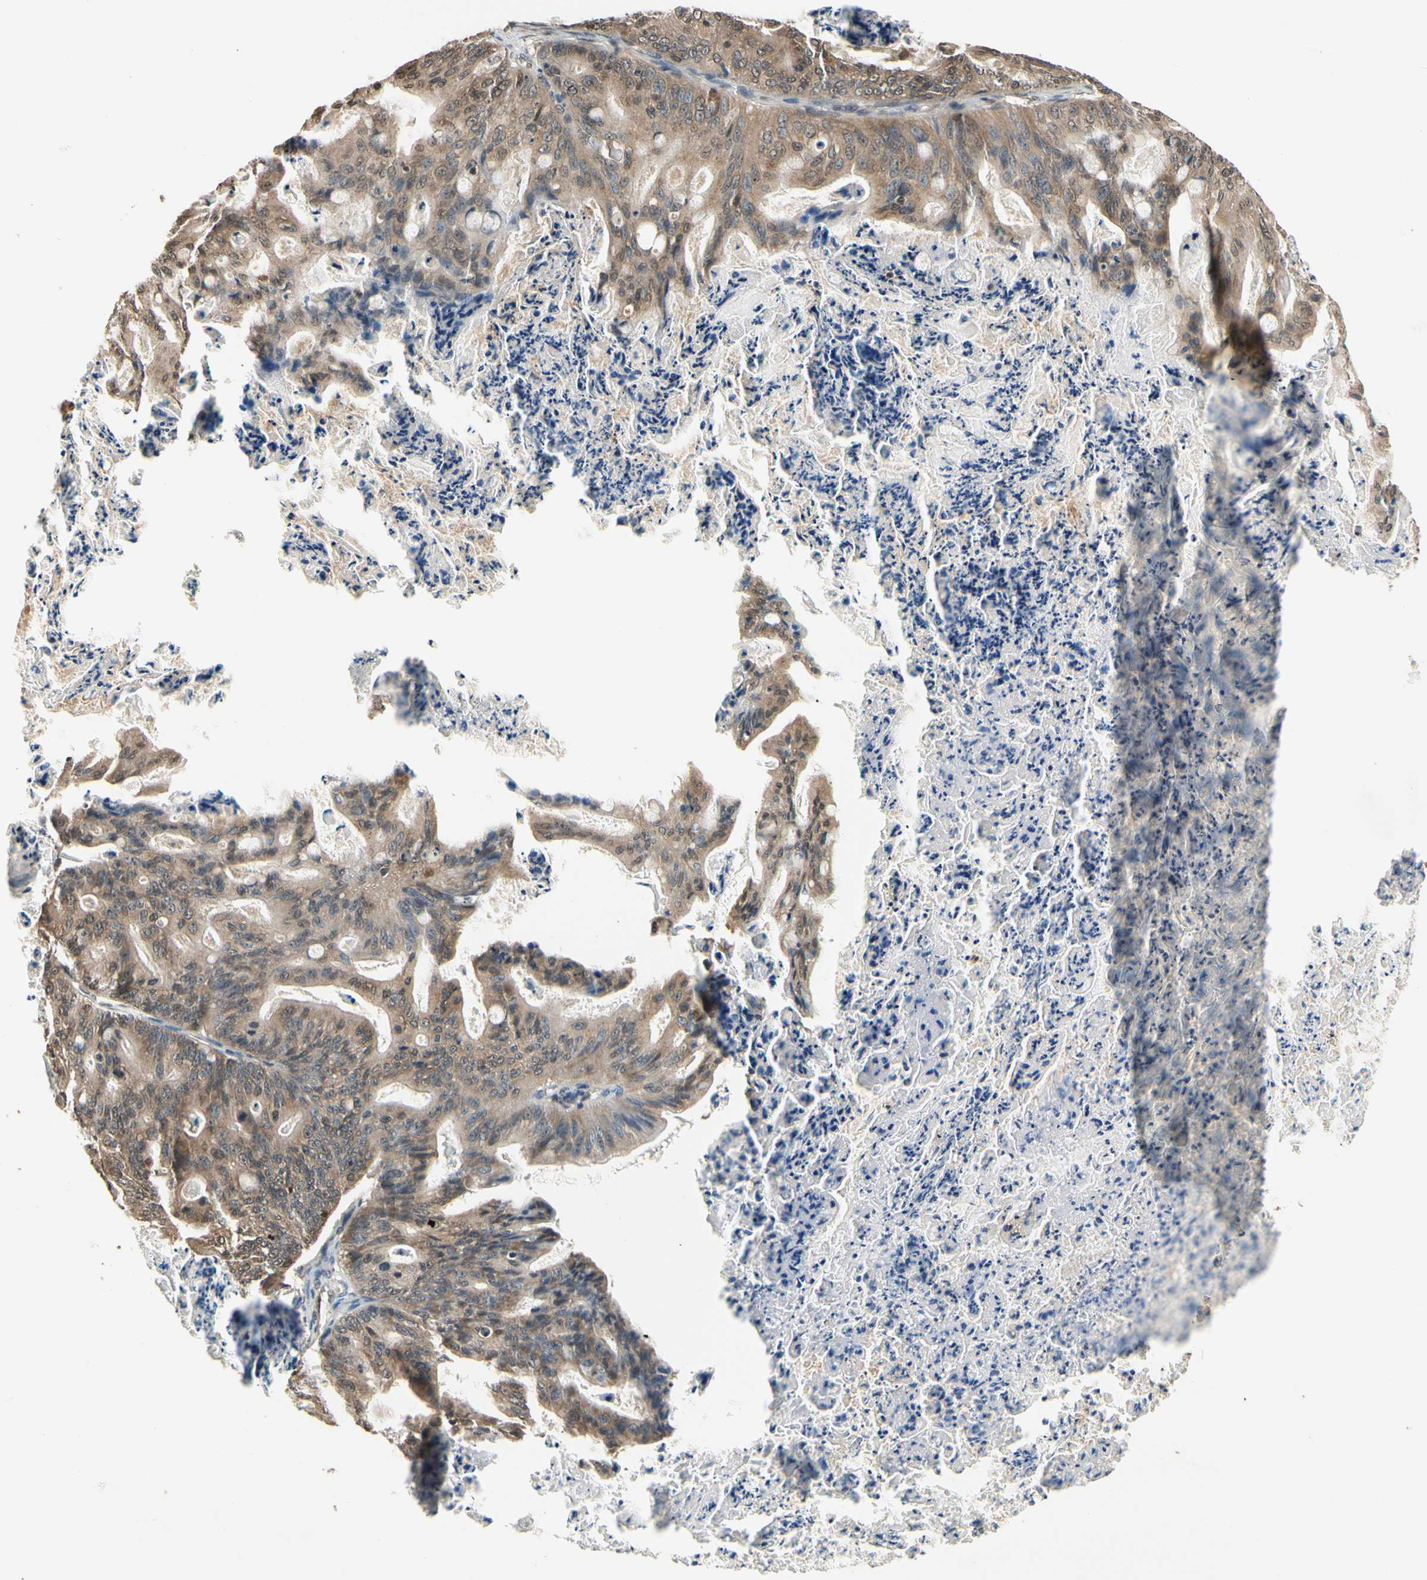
{"staining": {"intensity": "moderate", "quantity": ">75%", "location": "cytoplasmic/membranous"}, "tissue": "ovarian cancer", "cell_type": "Tumor cells", "image_type": "cancer", "snomed": [{"axis": "morphology", "description": "Cystadenocarcinoma, mucinous, NOS"}, {"axis": "topography", "description": "Ovary"}], "caption": "A histopathology image showing moderate cytoplasmic/membranous positivity in about >75% of tumor cells in ovarian cancer (mucinous cystadenocarcinoma), as visualized by brown immunohistochemical staining.", "gene": "GCLC", "patient": {"sex": "female", "age": 36}}